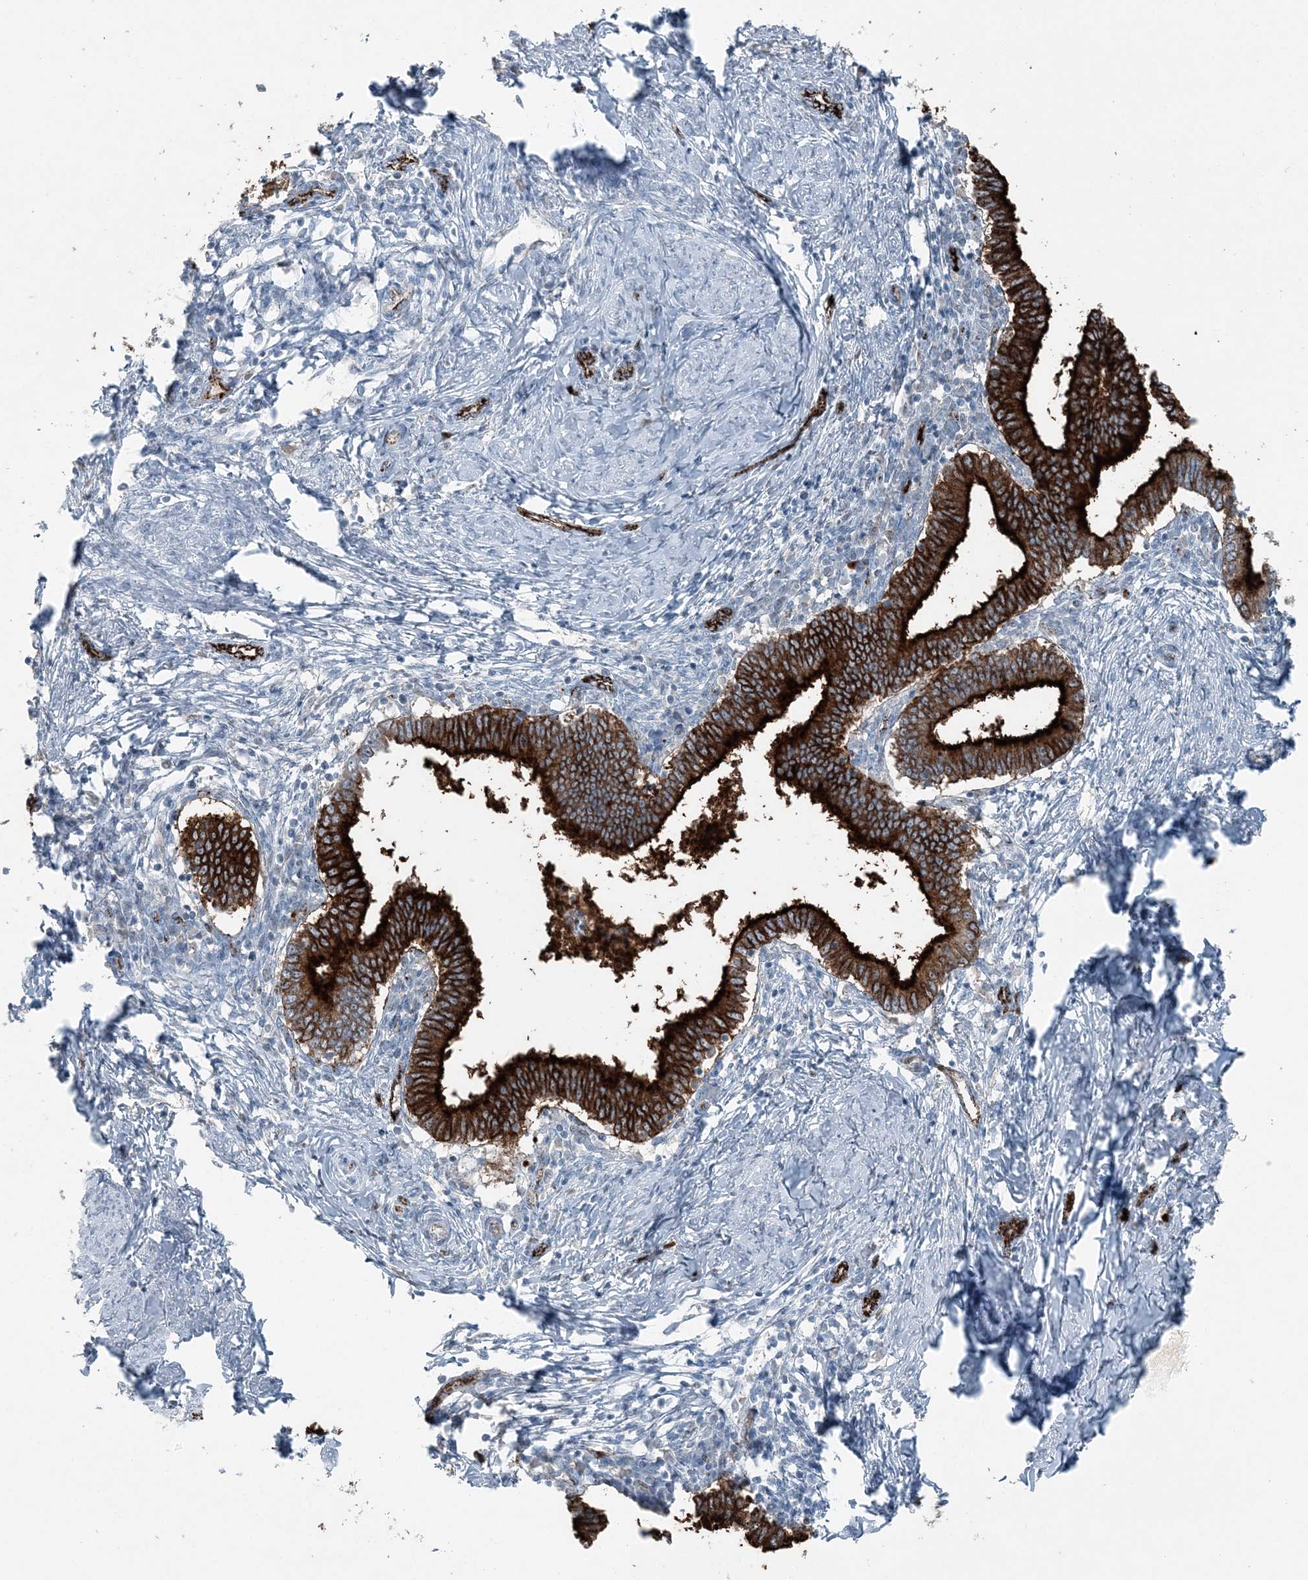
{"staining": {"intensity": "strong", "quantity": ">75%", "location": "cytoplasmic/membranous"}, "tissue": "cervical cancer", "cell_type": "Tumor cells", "image_type": "cancer", "snomed": [{"axis": "morphology", "description": "Adenocarcinoma, NOS"}, {"axis": "topography", "description": "Cervix"}], "caption": "Strong cytoplasmic/membranous positivity is present in approximately >75% of tumor cells in adenocarcinoma (cervical).", "gene": "ELOVL7", "patient": {"sex": "female", "age": 36}}